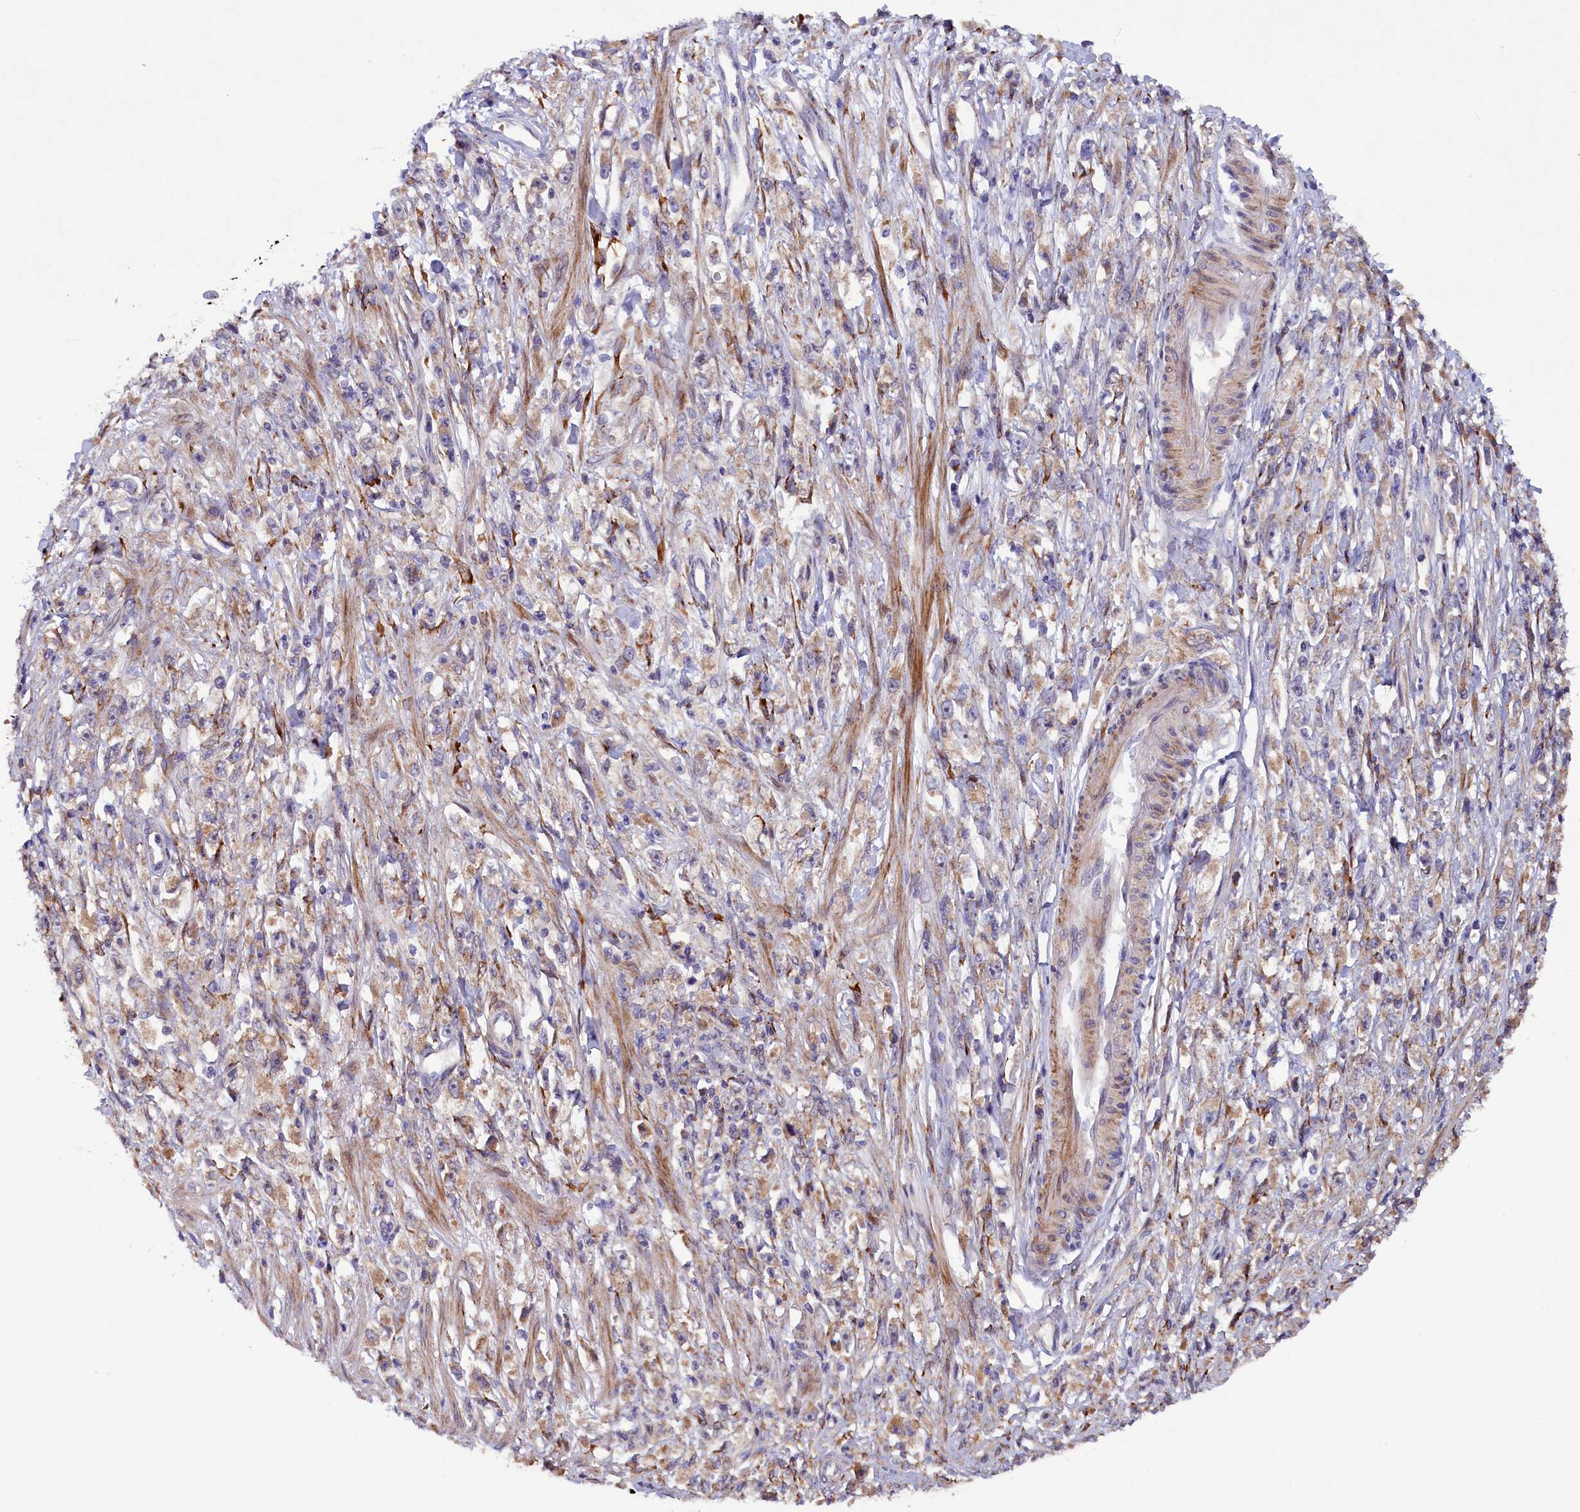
{"staining": {"intensity": "weak", "quantity": ">75%", "location": "cytoplasmic/membranous"}, "tissue": "stomach cancer", "cell_type": "Tumor cells", "image_type": "cancer", "snomed": [{"axis": "morphology", "description": "Adenocarcinoma, NOS"}, {"axis": "topography", "description": "Stomach"}], "caption": "Protein staining demonstrates weak cytoplasmic/membranous positivity in approximately >75% of tumor cells in adenocarcinoma (stomach).", "gene": "ARRDC4", "patient": {"sex": "female", "age": 59}}